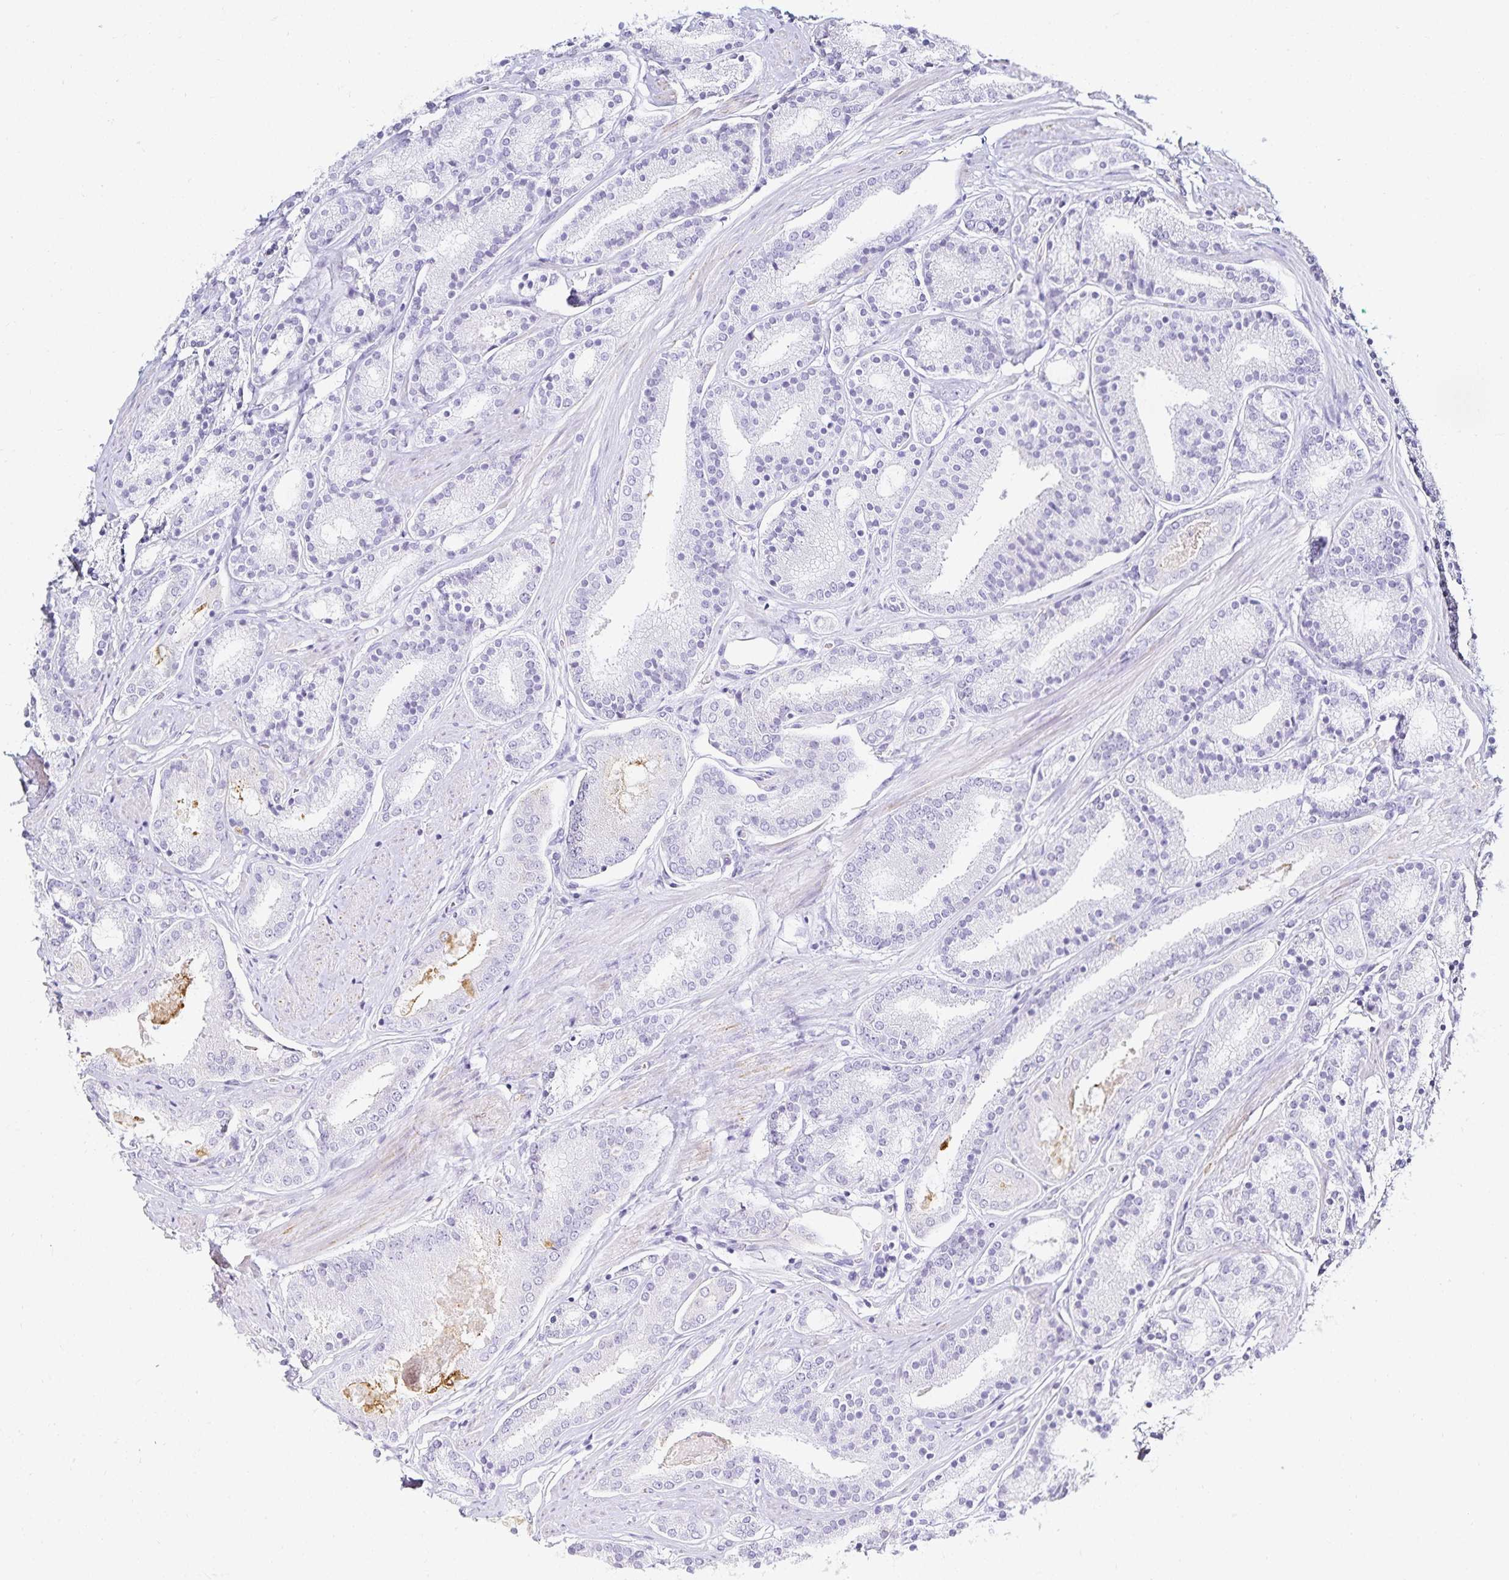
{"staining": {"intensity": "negative", "quantity": "none", "location": "none"}, "tissue": "prostate cancer", "cell_type": "Tumor cells", "image_type": "cancer", "snomed": [{"axis": "morphology", "description": "Adenocarcinoma, High grade"}, {"axis": "topography", "description": "Prostate"}], "caption": "High power microscopy image of an immunohistochemistry photomicrograph of high-grade adenocarcinoma (prostate), revealing no significant positivity in tumor cells.", "gene": "GP2", "patient": {"sex": "male", "age": 63}}